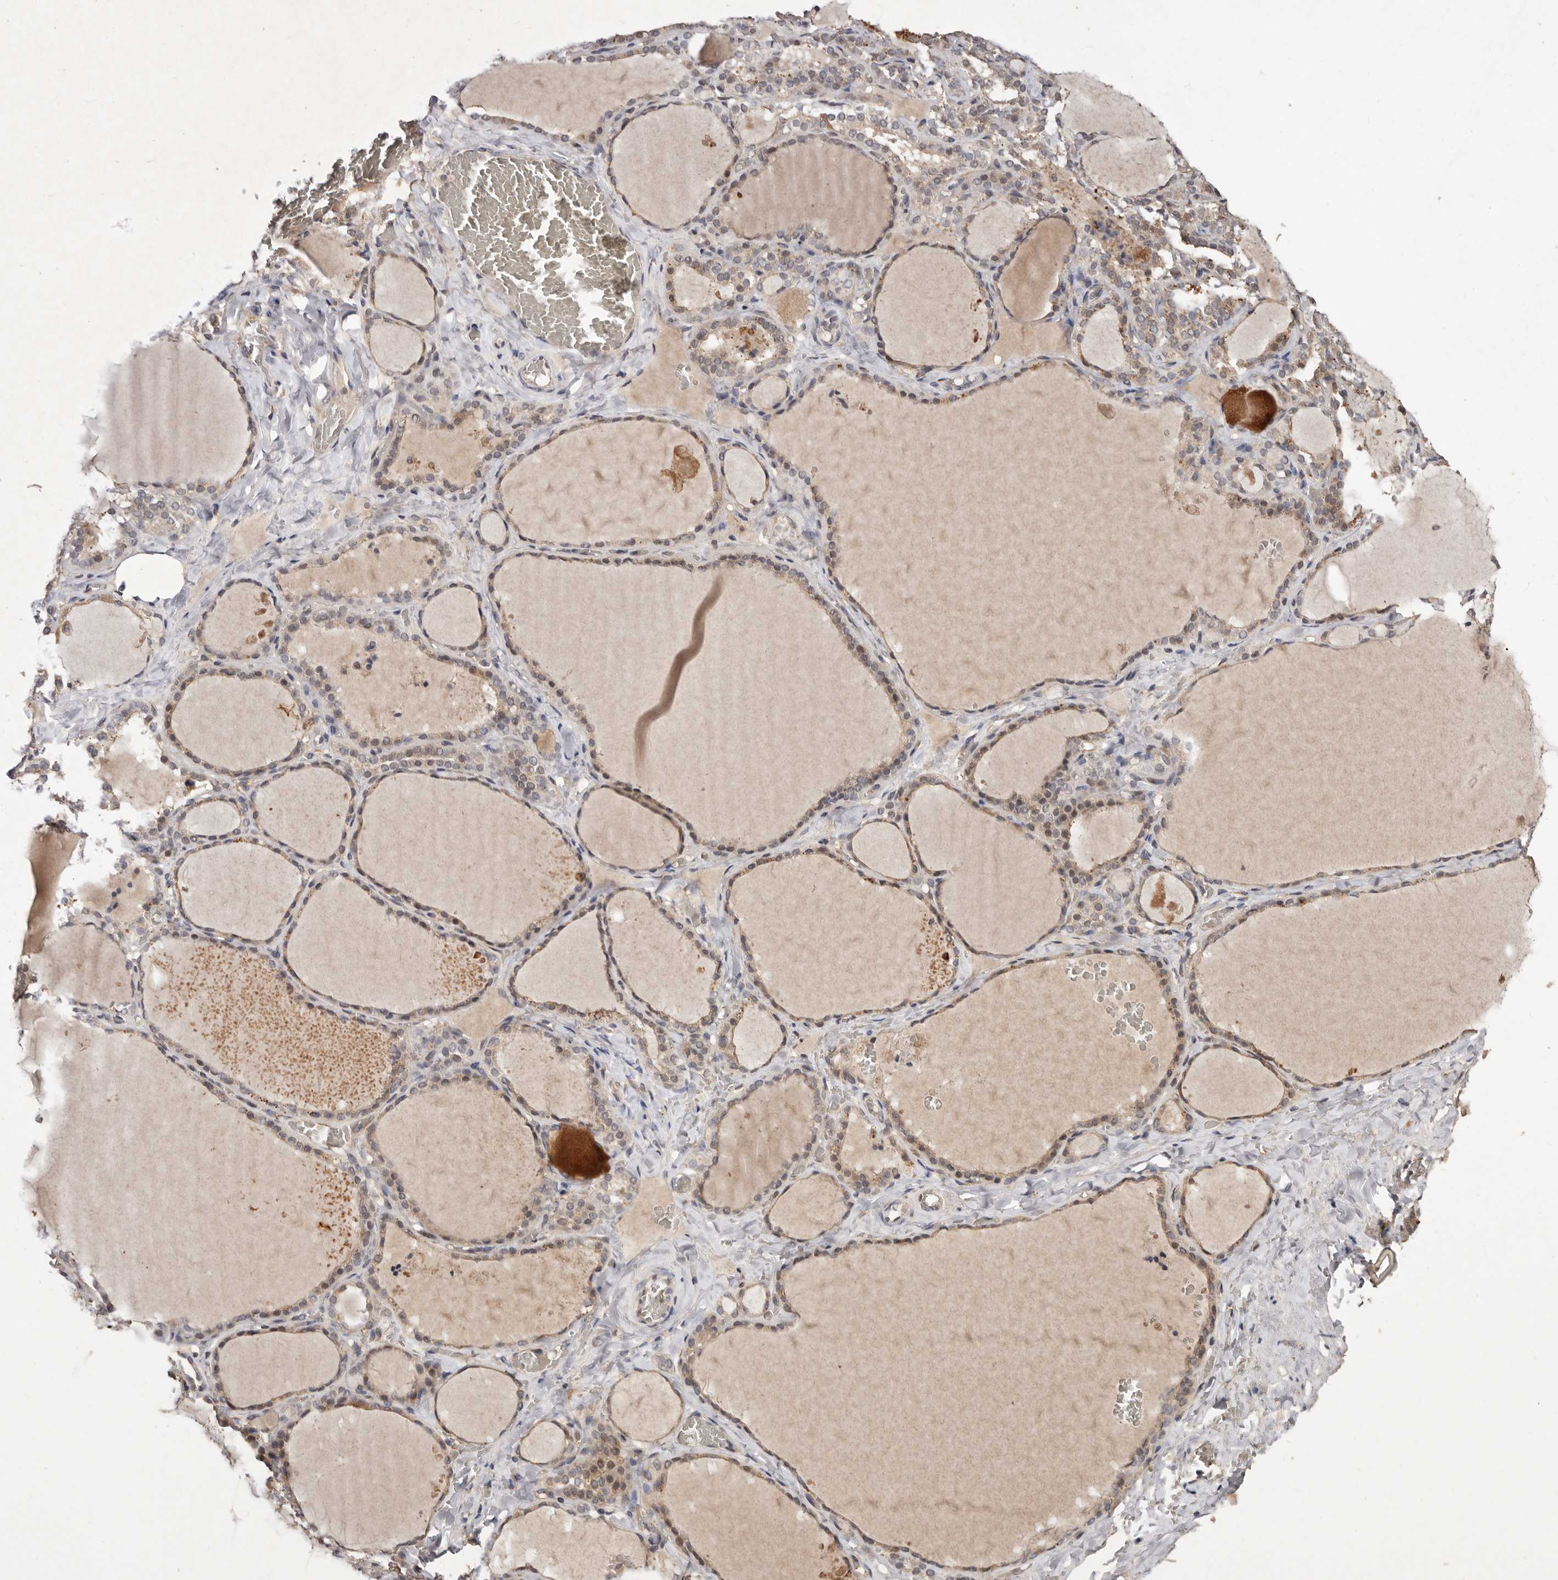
{"staining": {"intensity": "moderate", "quantity": "25%-75%", "location": "cytoplasmic/membranous,nuclear"}, "tissue": "thyroid gland", "cell_type": "Glandular cells", "image_type": "normal", "snomed": [{"axis": "morphology", "description": "Normal tissue, NOS"}, {"axis": "topography", "description": "Thyroid gland"}], "caption": "Human thyroid gland stained for a protein (brown) displays moderate cytoplasmic/membranous,nuclear positive expression in approximately 25%-75% of glandular cells.", "gene": "RSPO2", "patient": {"sex": "female", "age": 22}}